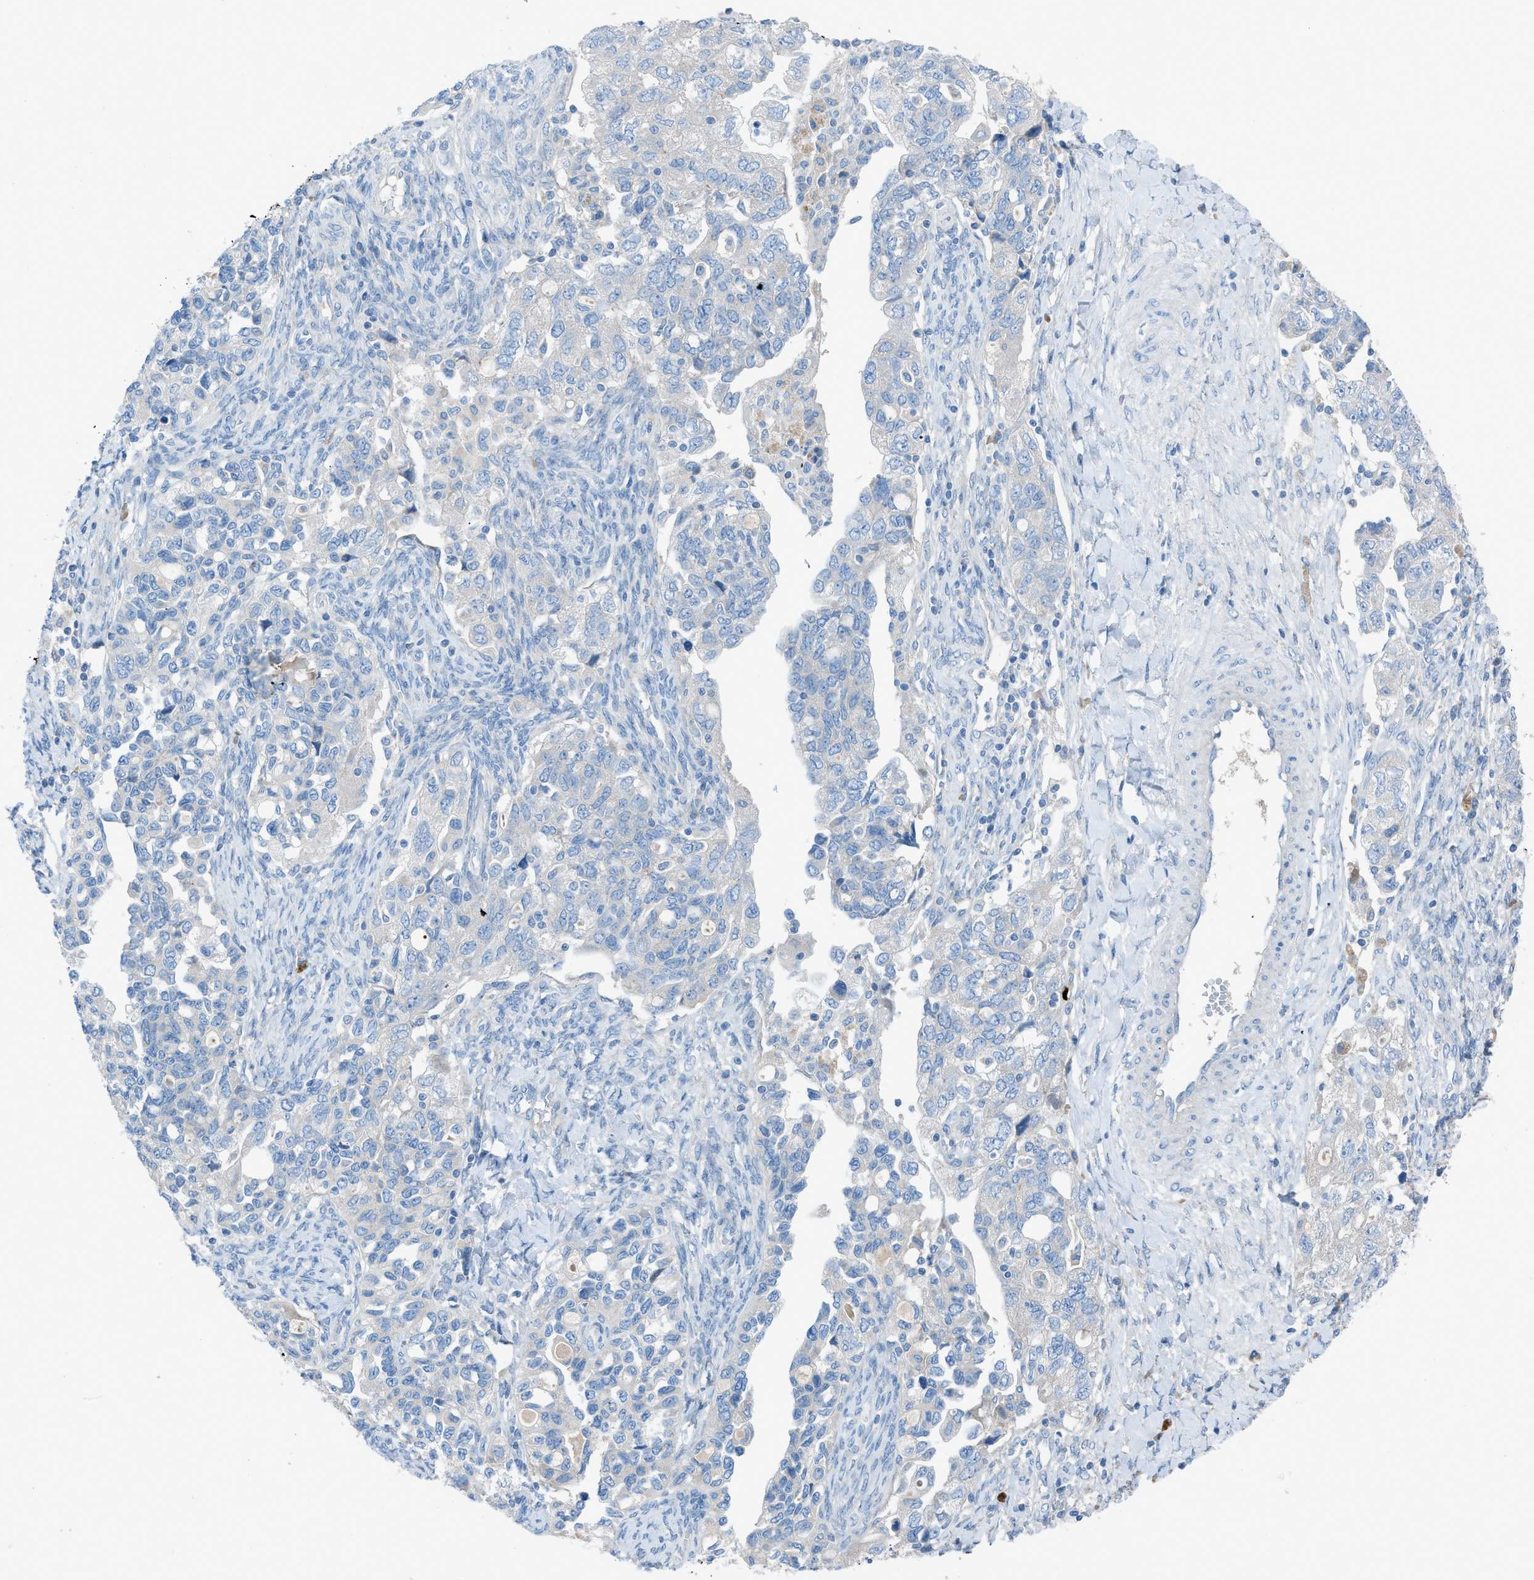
{"staining": {"intensity": "negative", "quantity": "none", "location": "none"}, "tissue": "ovarian cancer", "cell_type": "Tumor cells", "image_type": "cancer", "snomed": [{"axis": "morphology", "description": "Carcinoma, NOS"}, {"axis": "morphology", "description": "Cystadenocarcinoma, serous, NOS"}, {"axis": "topography", "description": "Ovary"}], "caption": "An immunohistochemistry histopathology image of ovarian cancer (carcinoma) is shown. There is no staining in tumor cells of ovarian cancer (carcinoma).", "gene": "C5AR2", "patient": {"sex": "female", "age": 69}}